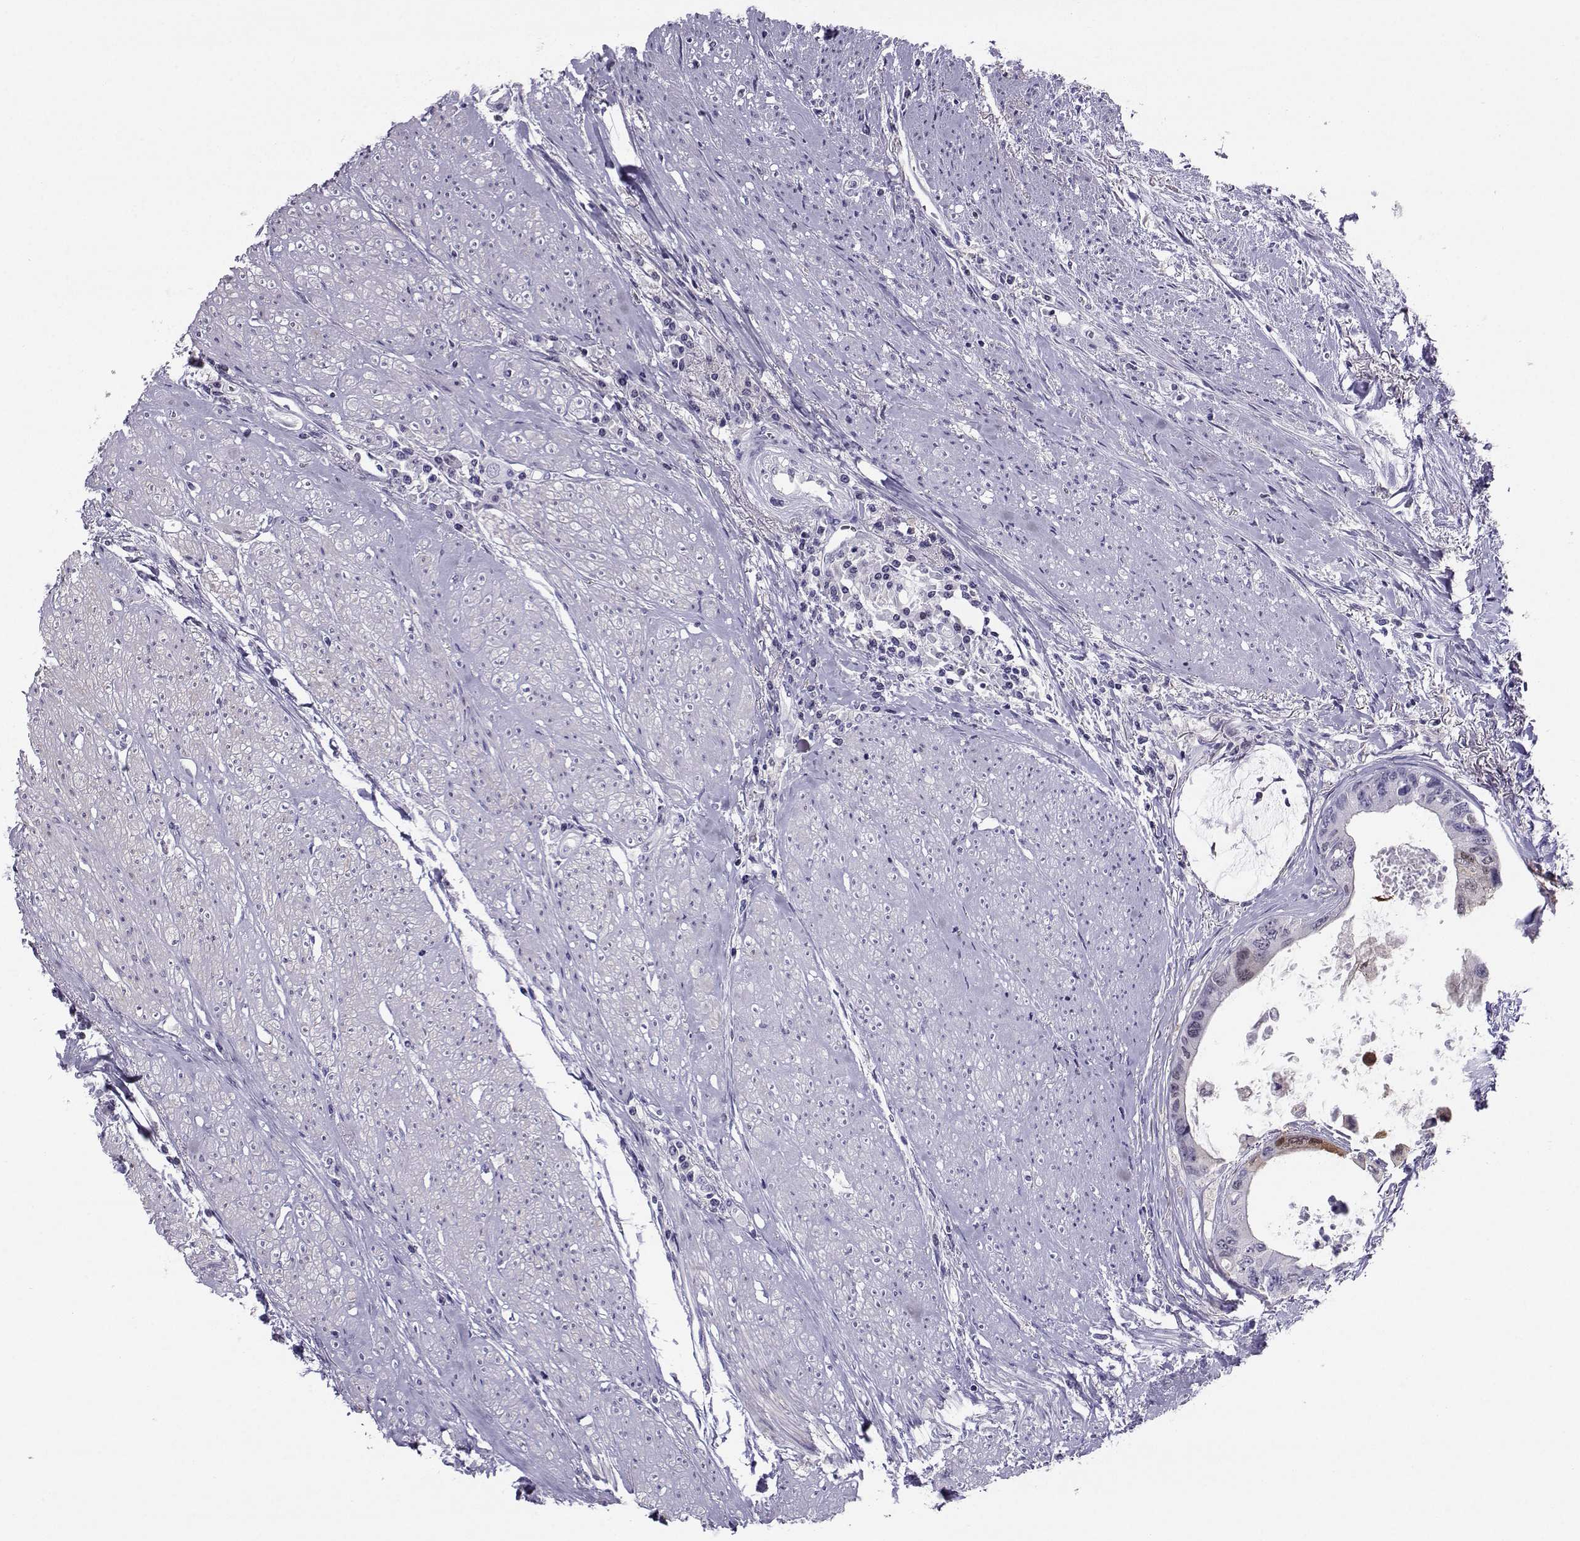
{"staining": {"intensity": "negative", "quantity": "none", "location": "none"}, "tissue": "colorectal cancer", "cell_type": "Tumor cells", "image_type": "cancer", "snomed": [{"axis": "morphology", "description": "Adenocarcinoma, NOS"}, {"axis": "topography", "description": "Rectum"}], "caption": "High magnification brightfield microscopy of colorectal adenocarcinoma stained with DAB (3,3'-diaminobenzidine) (brown) and counterstained with hematoxylin (blue): tumor cells show no significant staining. (Stains: DAB (3,3'-diaminobenzidine) immunohistochemistry with hematoxylin counter stain, Microscopy: brightfield microscopy at high magnification).", "gene": "PGK1", "patient": {"sex": "male", "age": 59}}